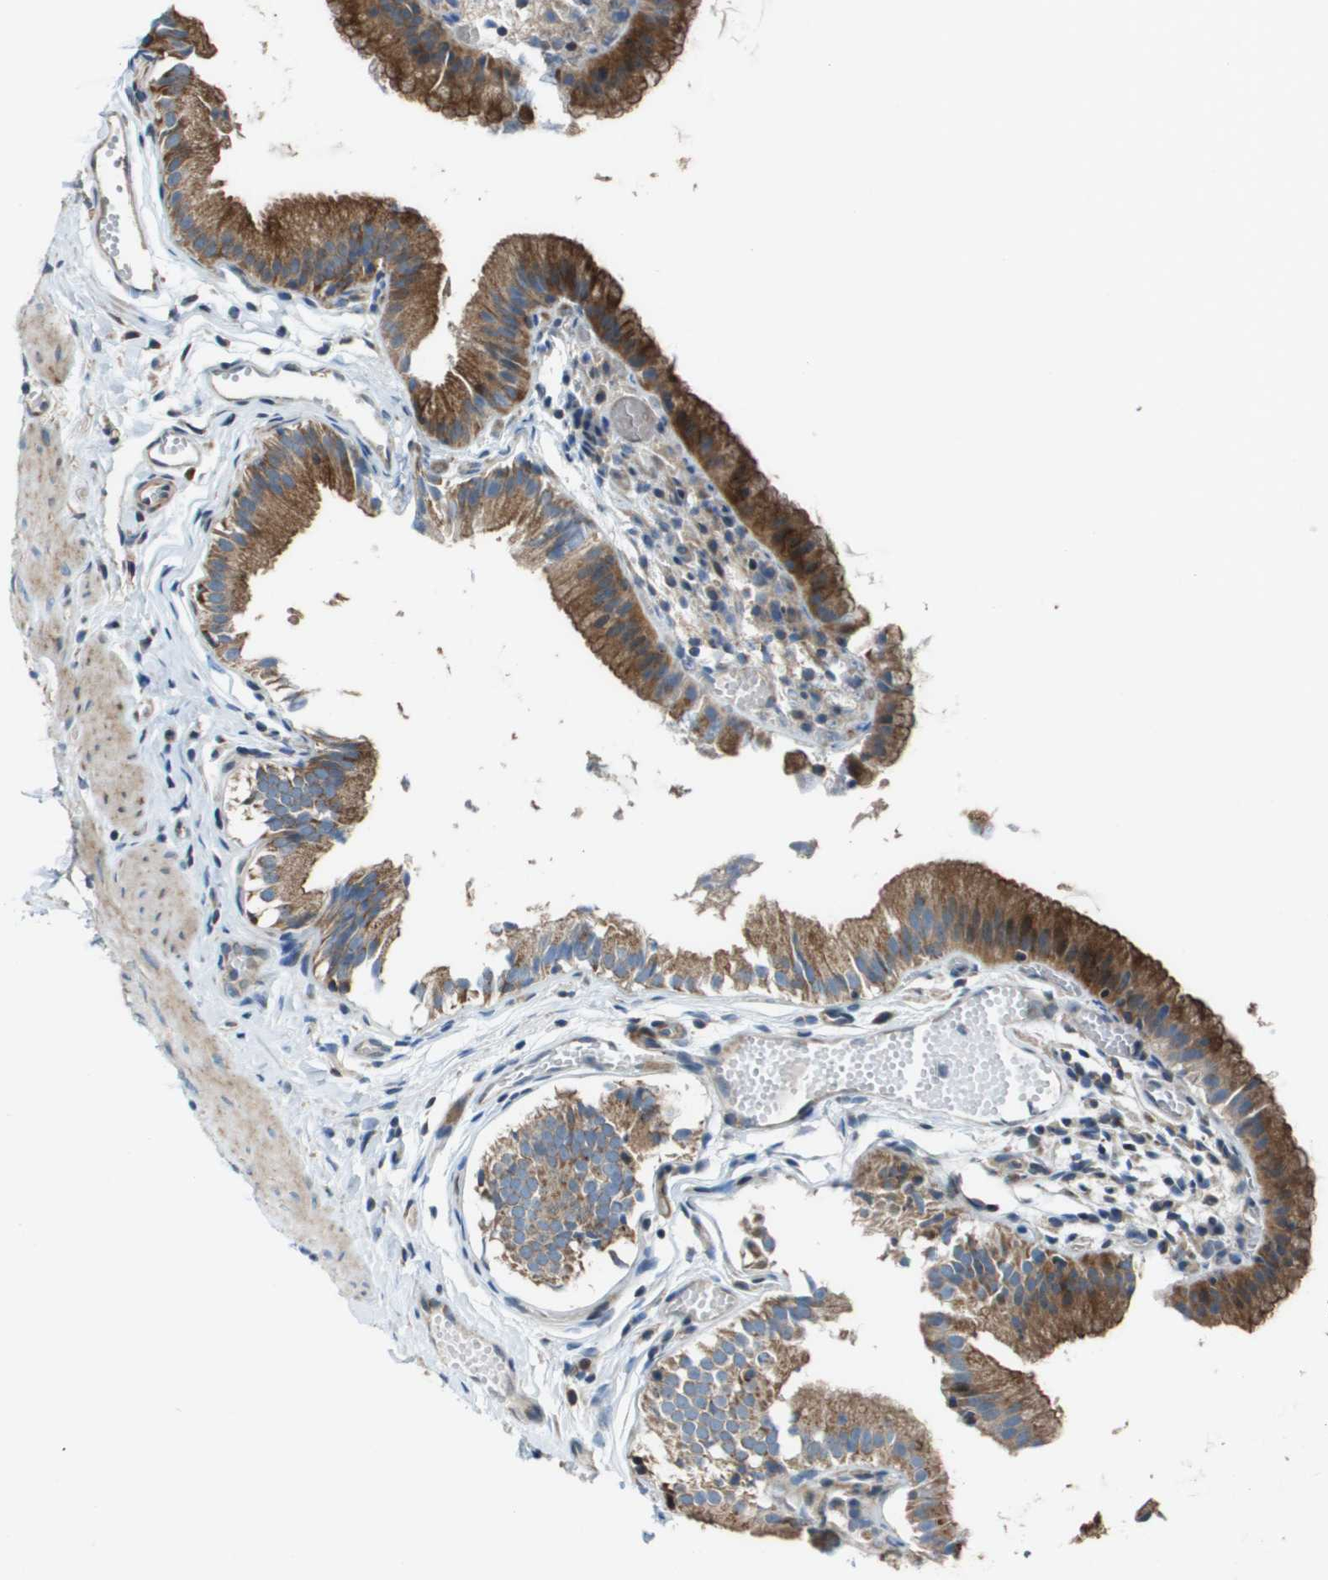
{"staining": {"intensity": "strong", "quantity": ">75%", "location": "cytoplasmic/membranous"}, "tissue": "gallbladder", "cell_type": "Glandular cells", "image_type": "normal", "snomed": [{"axis": "morphology", "description": "Normal tissue, NOS"}, {"axis": "topography", "description": "Gallbladder"}], "caption": "Immunohistochemistry (IHC) staining of normal gallbladder, which shows high levels of strong cytoplasmic/membranous expression in about >75% of glandular cells indicating strong cytoplasmic/membranous protein positivity. The staining was performed using DAB (3,3'-diaminobenzidine) (brown) for protein detection and nuclei were counterstained in hematoxylin (blue).", "gene": "MGAT3", "patient": {"sex": "female", "age": 26}}